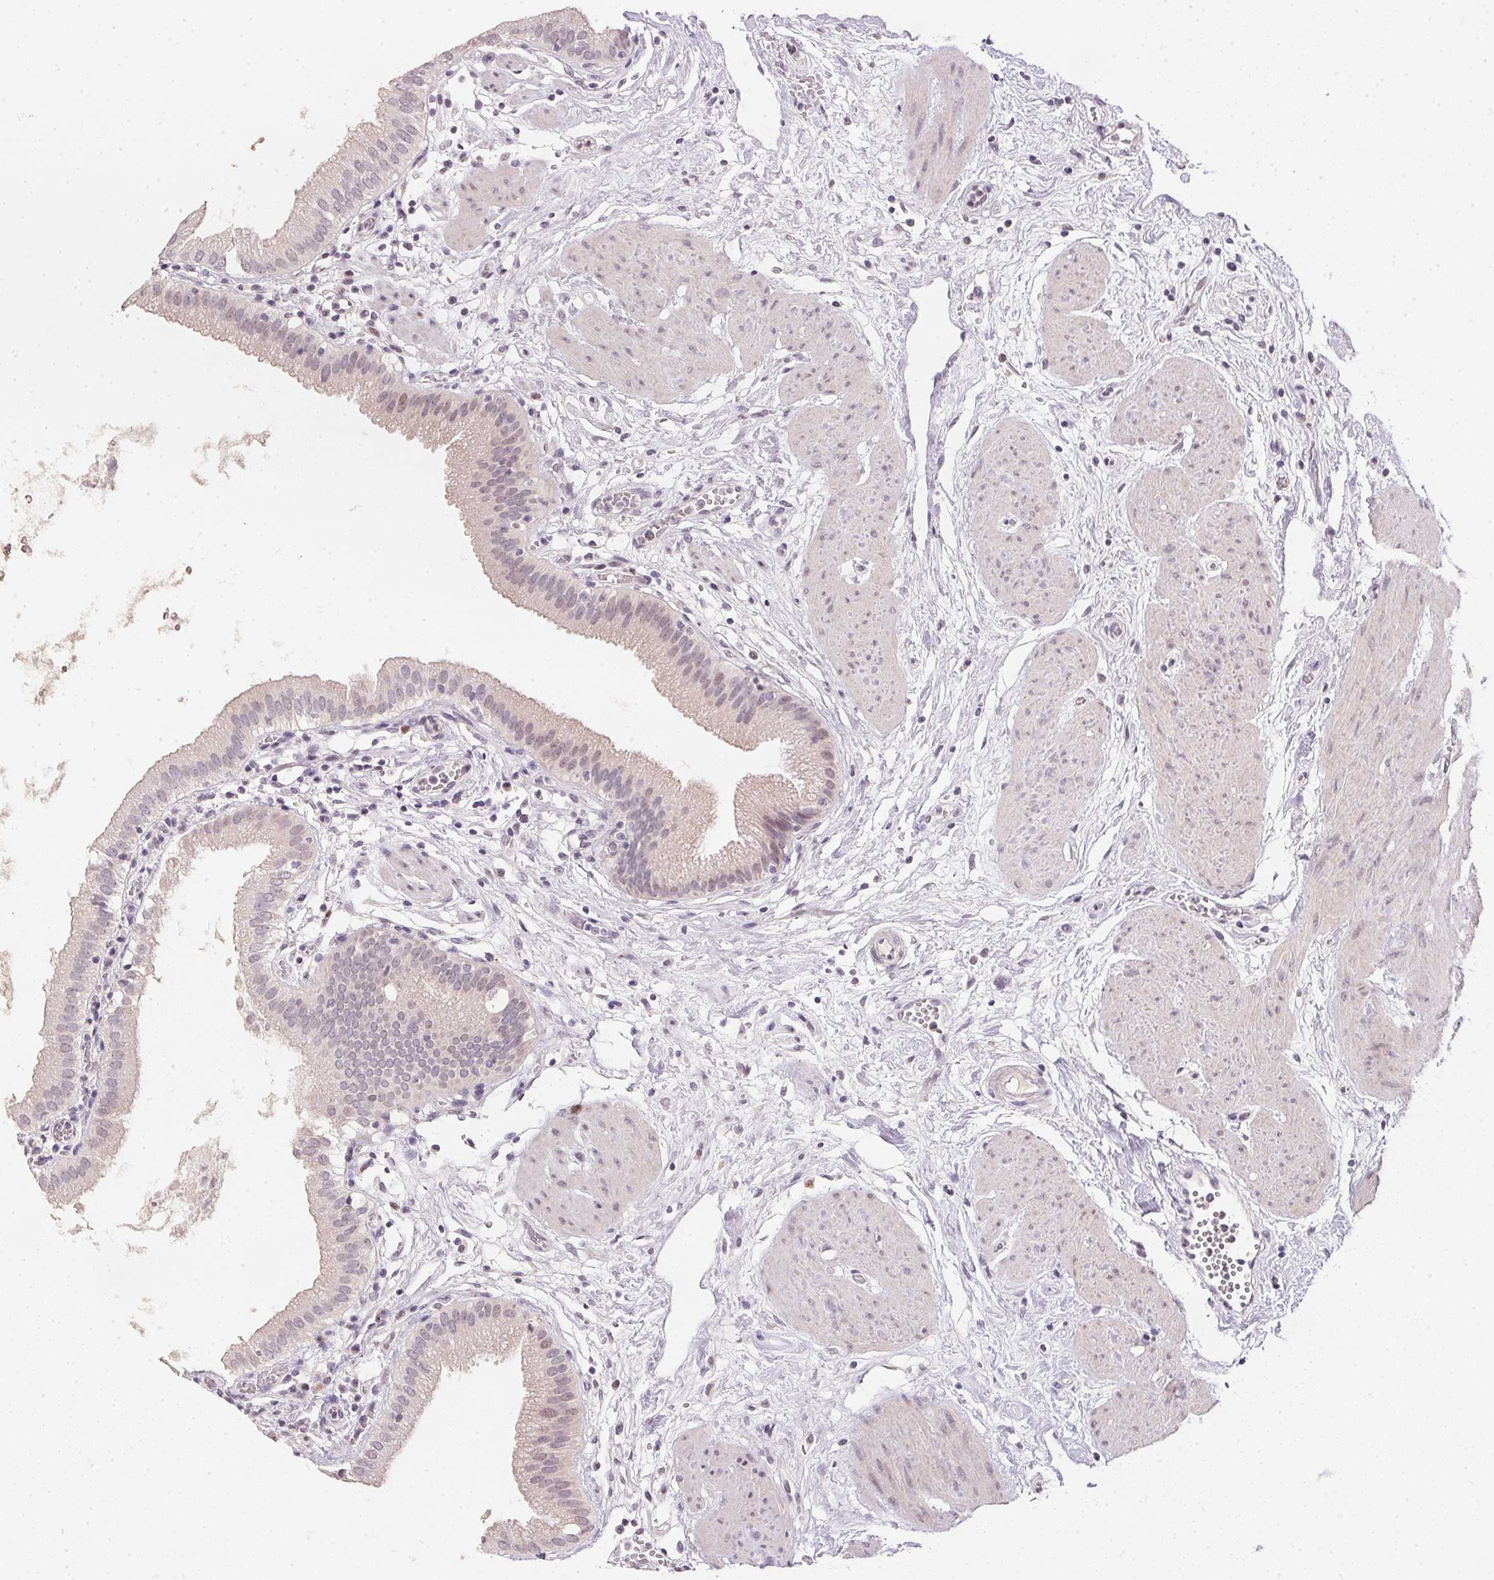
{"staining": {"intensity": "negative", "quantity": "none", "location": "none"}, "tissue": "gallbladder", "cell_type": "Glandular cells", "image_type": "normal", "snomed": [{"axis": "morphology", "description": "Normal tissue, NOS"}, {"axis": "topography", "description": "Gallbladder"}], "caption": "Human gallbladder stained for a protein using IHC exhibits no staining in glandular cells.", "gene": "POLR3G", "patient": {"sex": "female", "age": 65}}